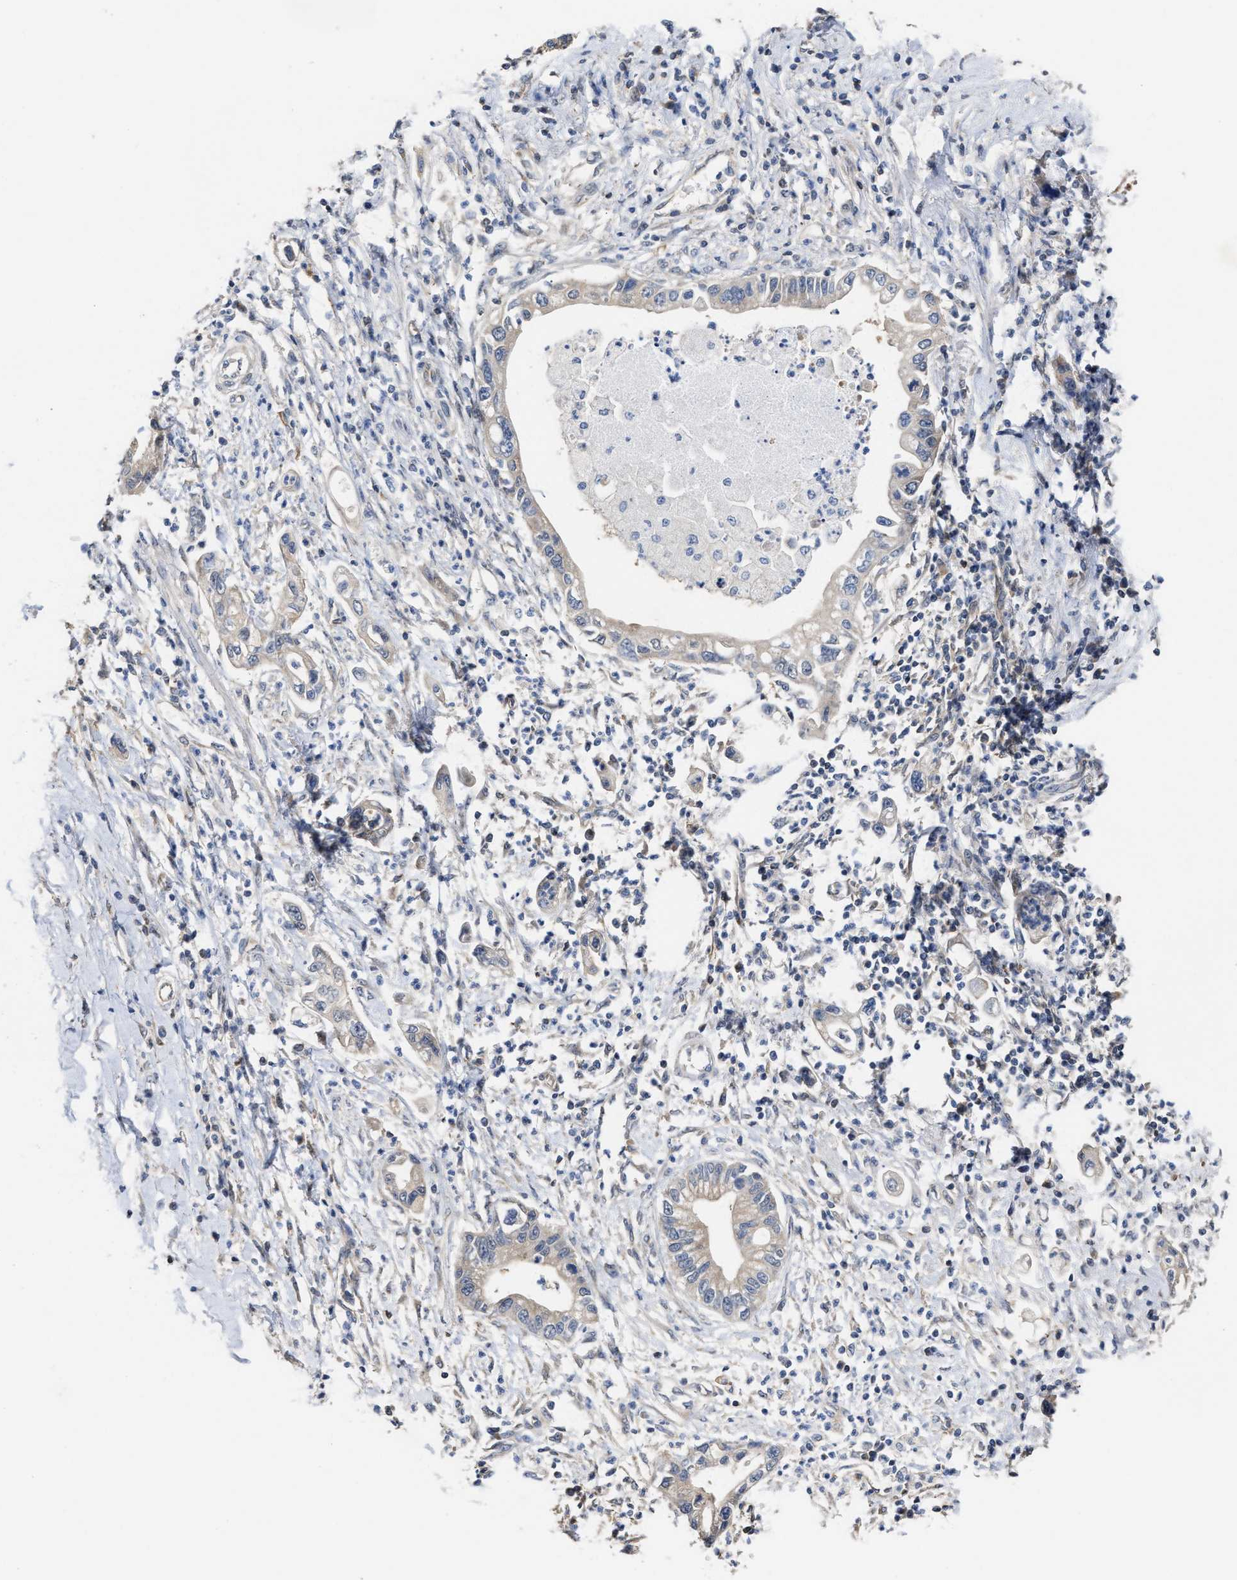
{"staining": {"intensity": "negative", "quantity": "none", "location": "none"}, "tissue": "pancreatic cancer", "cell_type": "Tumor cells", "image_type": "cancer", "snomed": [{"axis": "morphology", "description": "Adenocarcinoma, NOS"}, {"axis": "topography", "description": "Pancreas"}], "caption": "Pancreatic adenocarcinoma stained for a protein using IHC reveals no staining tumor cells.", "gene": "BBLN", "patient": {"sex": "male", "age": 56}}